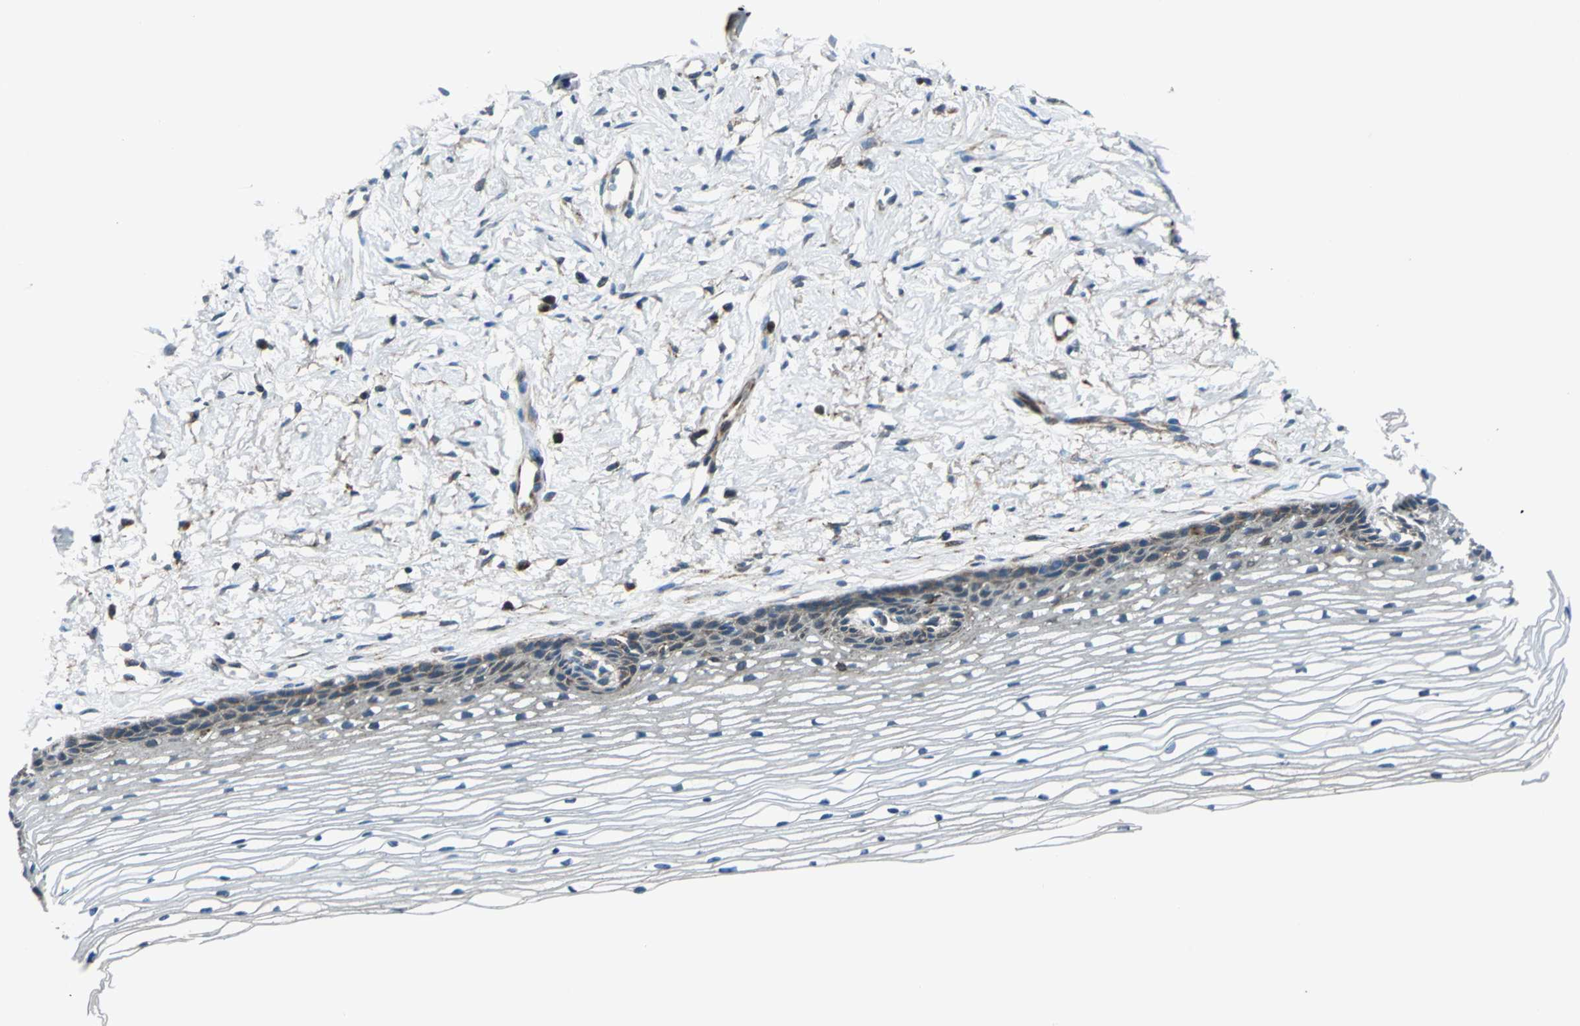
{"staining": {"intensity": "moderate", "quantity": ">75%", "location": "cytoplasmic/membranous"}, "tissue": "cervix", "cell_type": "Glandular cells", "image_type": "normal", "snomed": [{"axis": "morphology", "description": "Normal tissue, NOS"}, {"axis": "topography", "description": "Cervix"}], "caption": "Protein expression analysis of normal cervix reveals moderate cytoplasmic/membranous expression in about >75% of glandular cells.", "gene": "HTATIP2", "patient": {"sex": "female", "age": 77}}